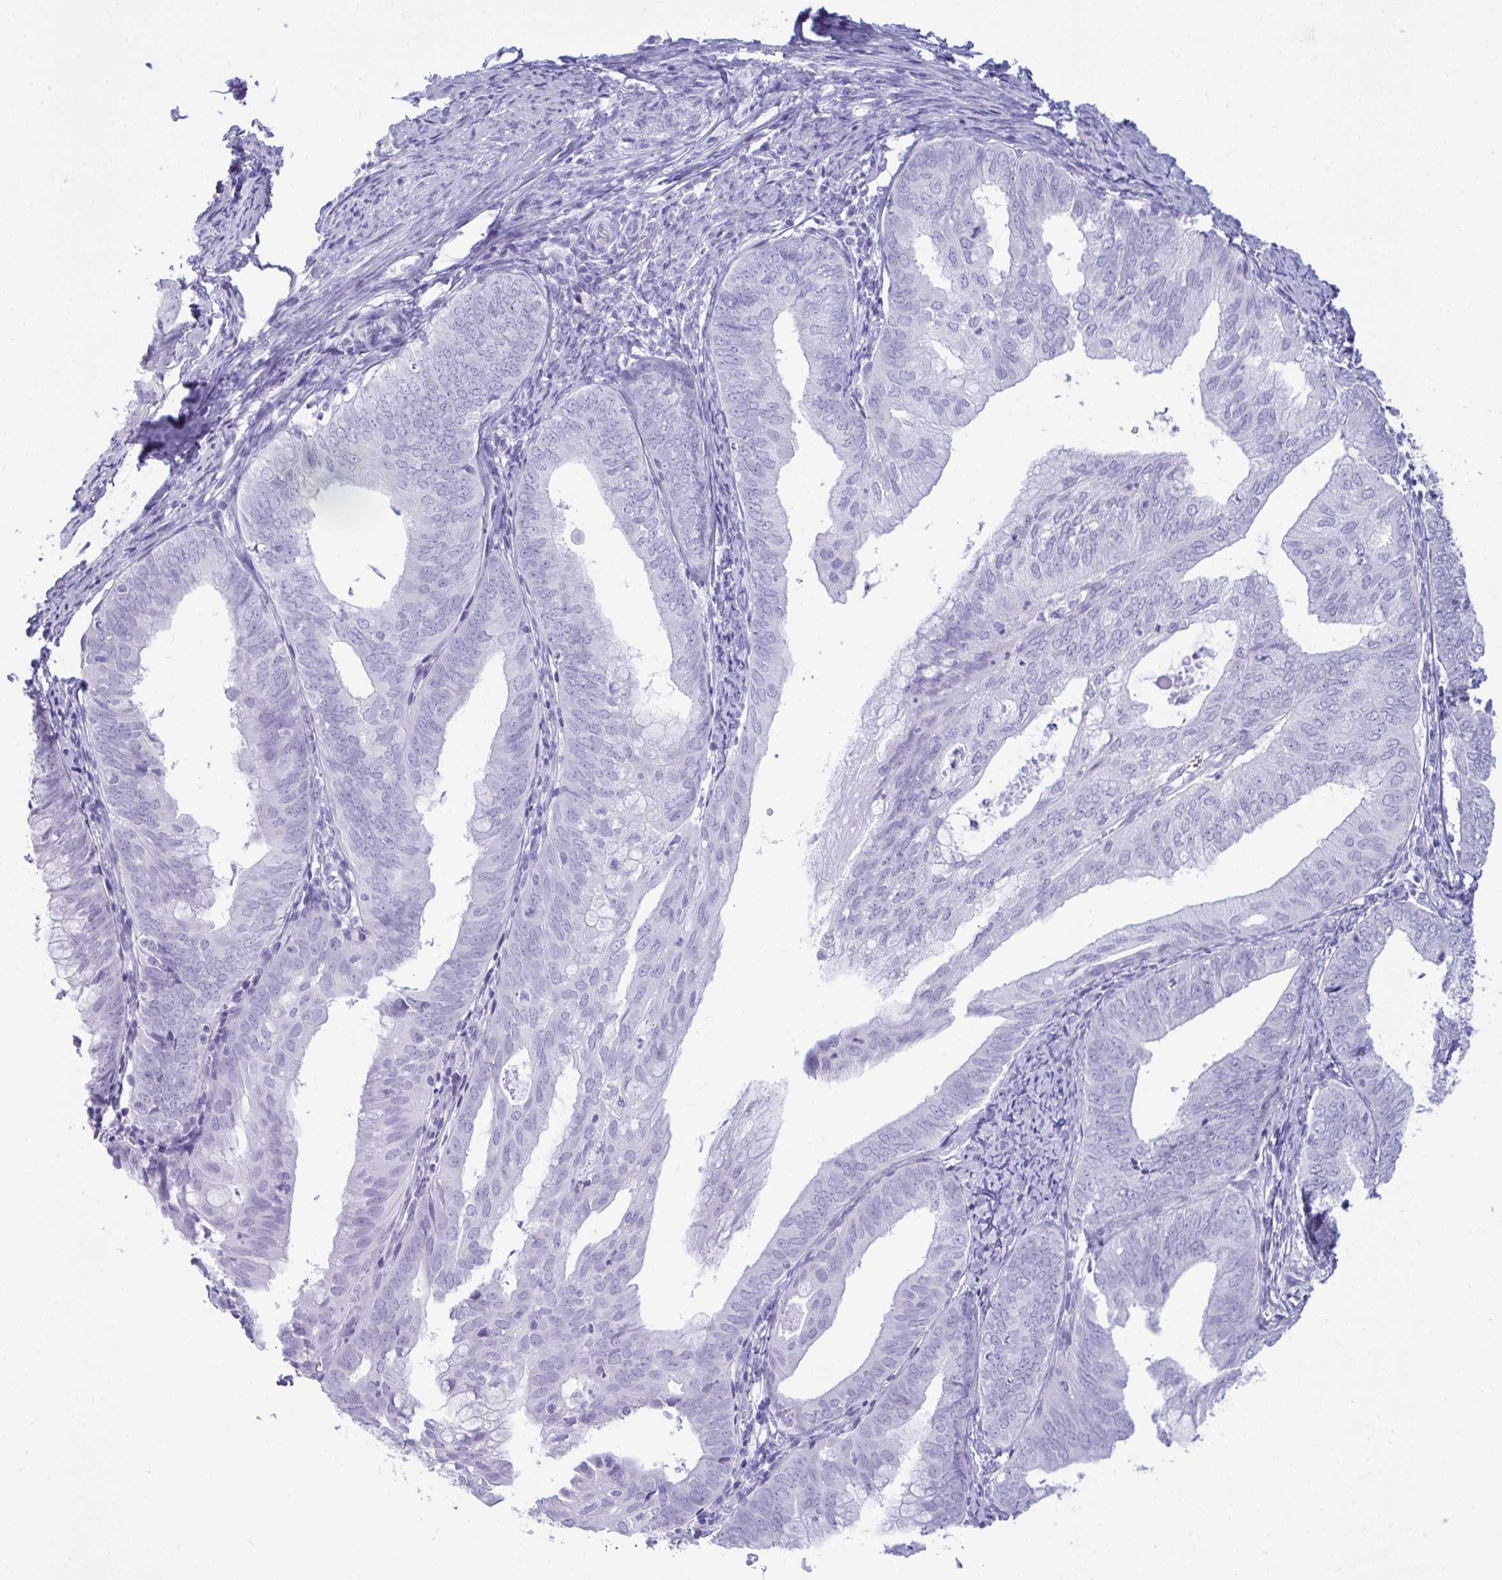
{"staining": {"intensity": "negative", "quantity": "none", "location": "none"}, "tissue": "endometrial cancer", "cell_type": "Tumor cells", "image_type": "cancer", "snomed": [{"axis": "morphology", "description": "Adenocarcinoma, NOS"}, {"axis": "topography", "description": "Endometrium"}], "caption": "Immunohistochemistry (IHC) photomicrograph of human adenocarcinoma (endometrial) stained for a protein (brown), which exhibits no staining in tumor cells.", "gene": "ANKRD60", "patient": {"sex": "female", "age": 75}}